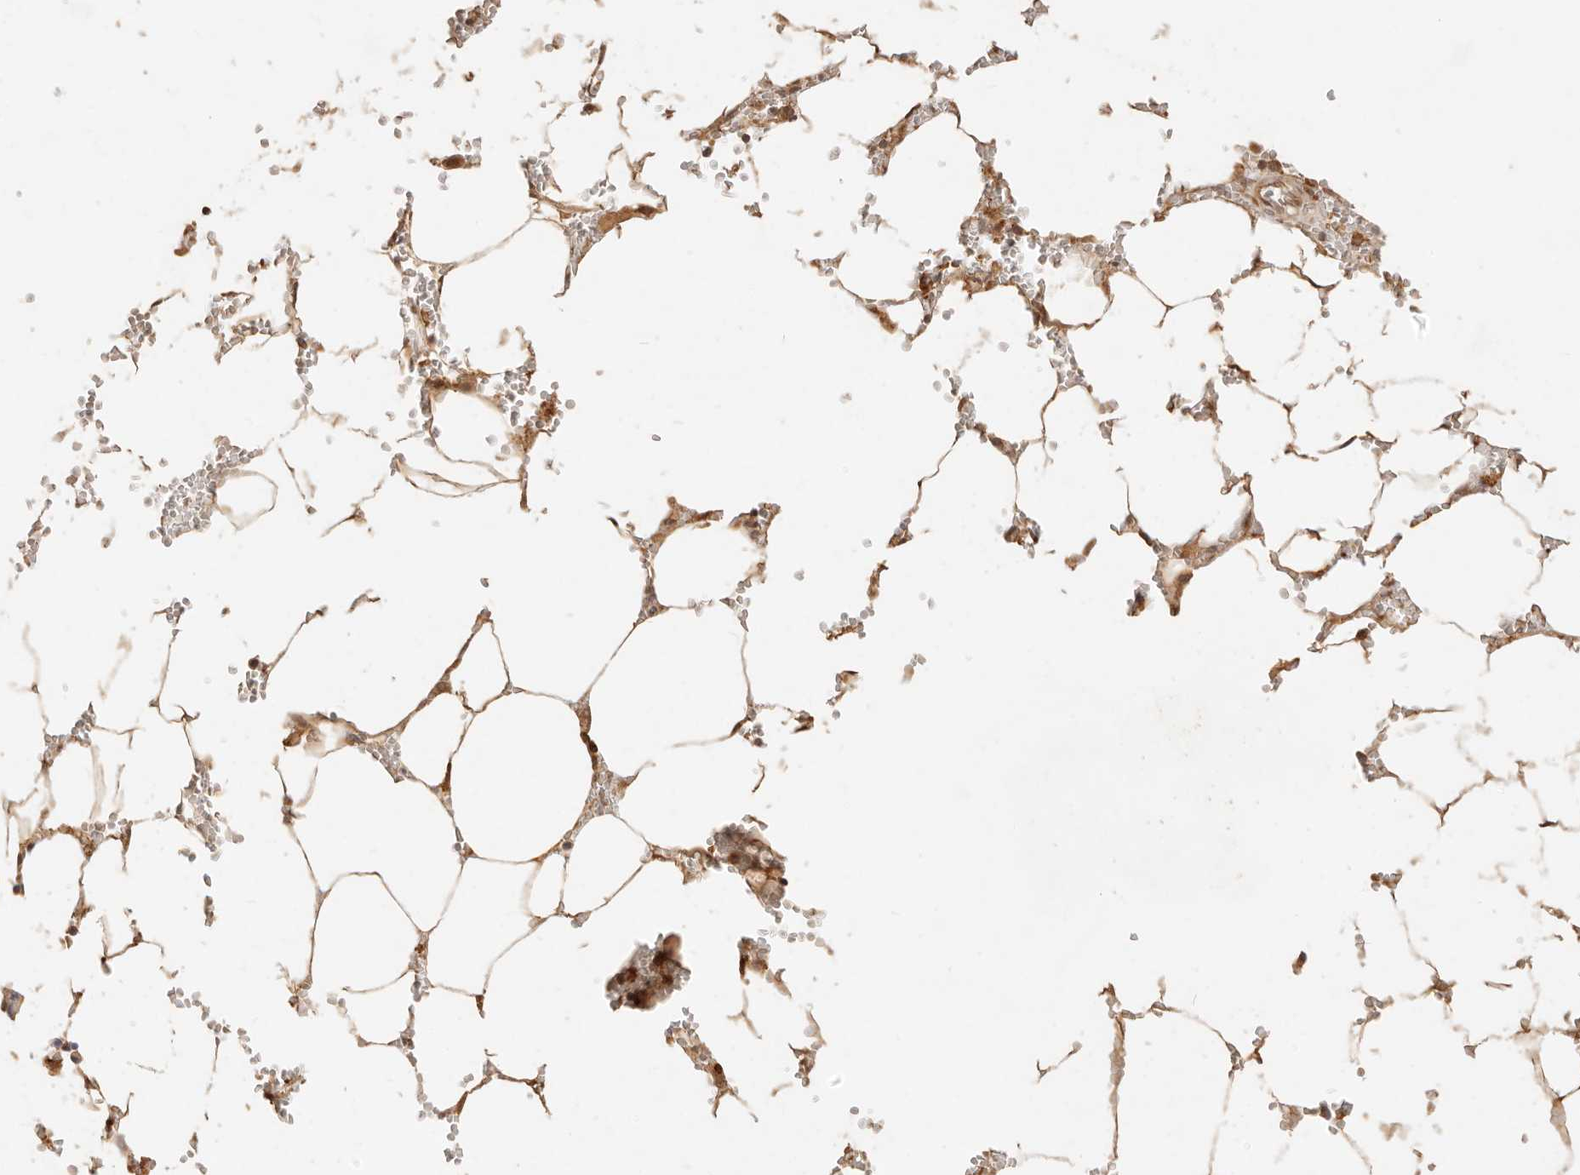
{"staining": {"intensity": "moderate", "quantity": "25%-75%", "location": "cytoplasmic/membranous,nuclear"}, "tissue": "bone marrow", "cell_type": "Hematopoietic cells", "image_type": "normal", "snomed": [{"axis": "morphology", "description": "Normal tissue, NOS"}, {"axis": "topography", "description": "Bone marrow"}], "caption": "IHC image of benign human bone marrow stained for a protein (brown), which reveals medium levels of moderate cytoplasmic/membranous,nuclear positivity in about 25%-75% of hematopoietic cells.", "gene": "TIMM17A", "patient": {"sex": "male", "age": 70}}